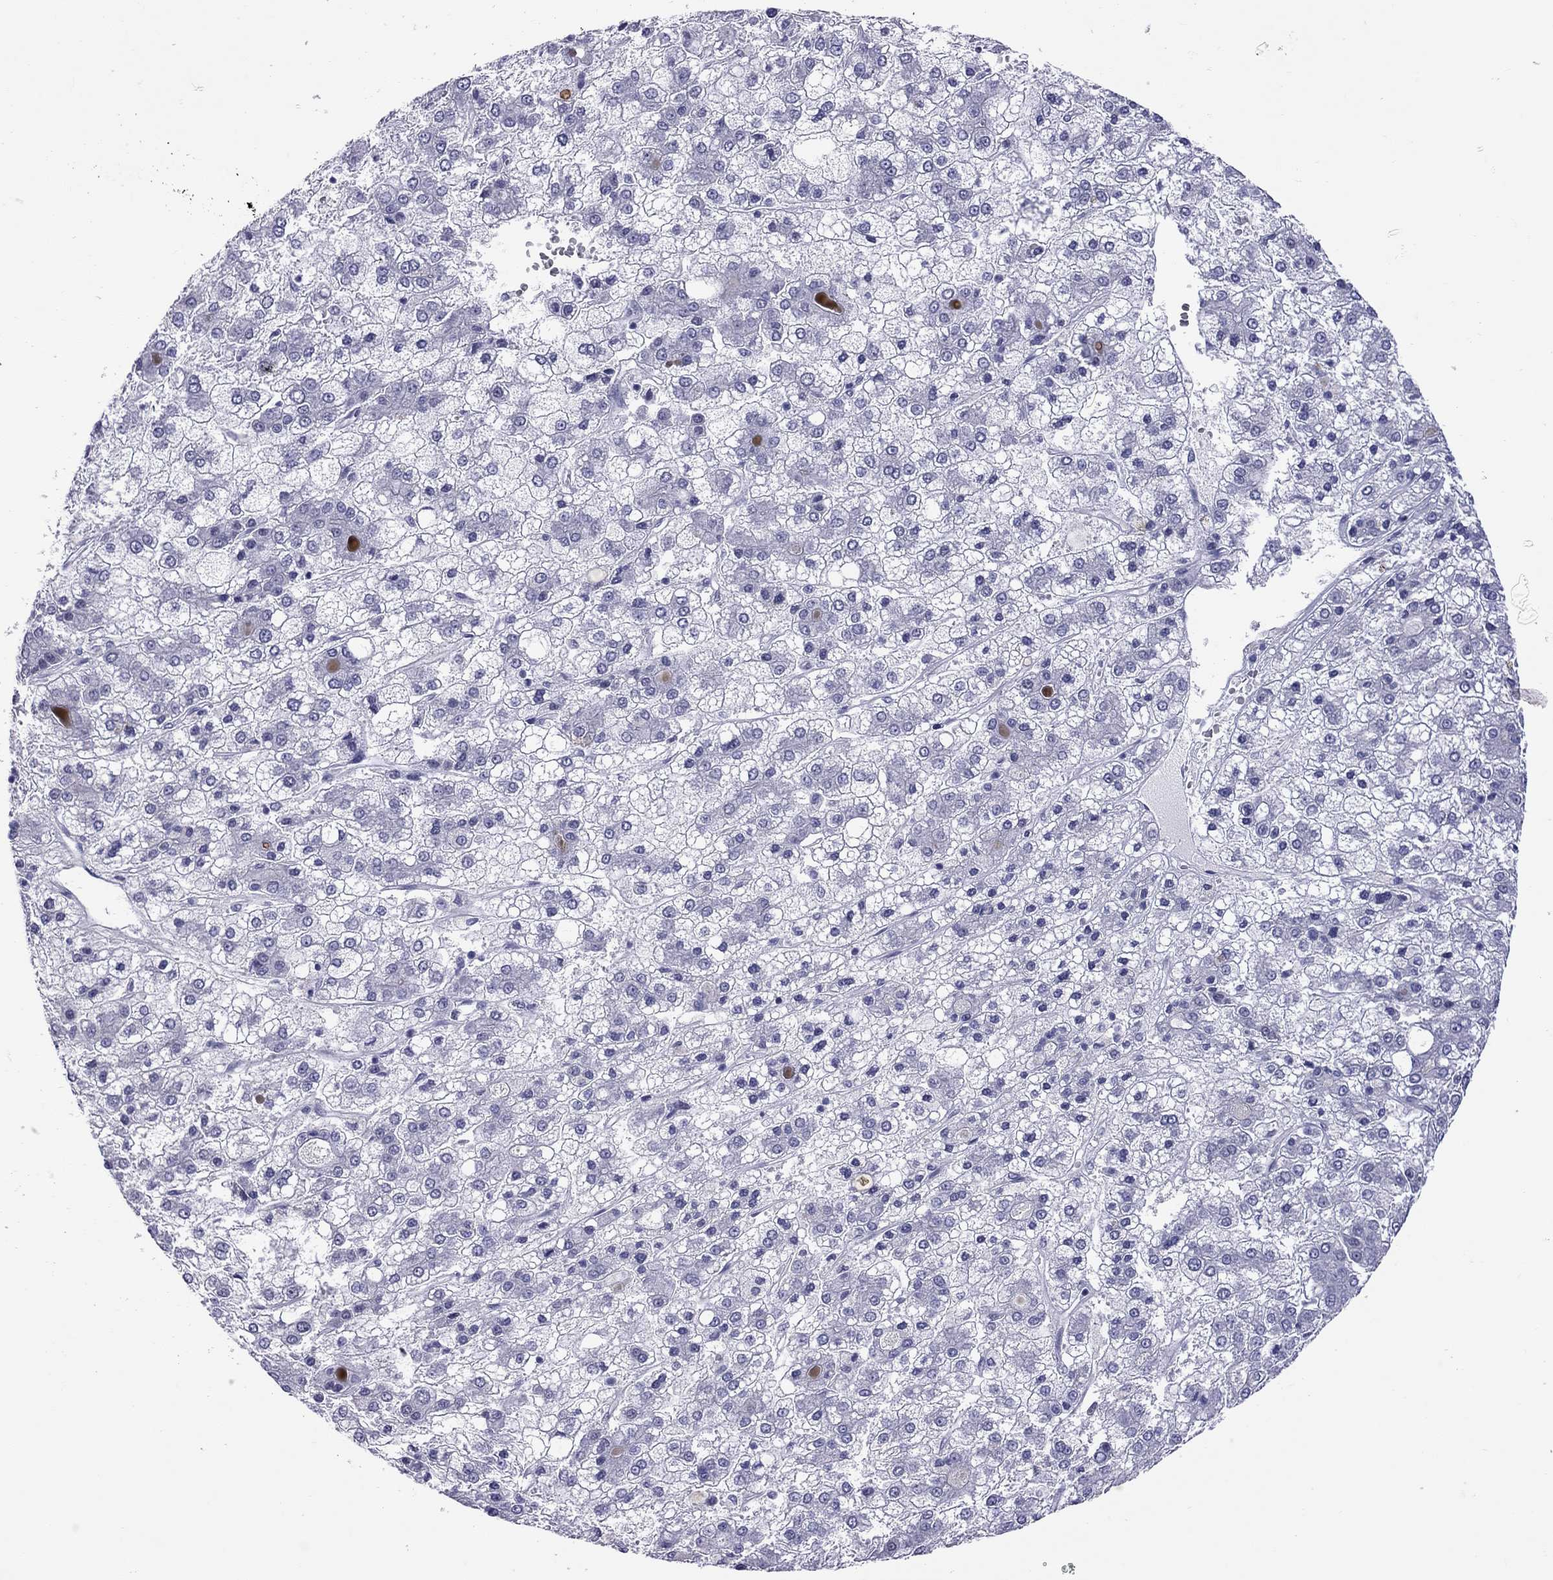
{"staining": {"intensity": "negative", "quantity": "none", "location": "none"}, "tissue": "liver cancer", "cell_type": "Tumor cells", "image_type": "cancer", "snomed": [{"axis": "morphology", "description": "Carcinoma, Hepatocellular, NOS"}, {"axis": "topography", "description": "Liver"}], "caption": "Immunohistochemical staining of liver hepatocellular carcinoma displays no significant staining in tumor cells.", "gene": "CHRNB3", "patient": {"sex": "male", "age": 73}}